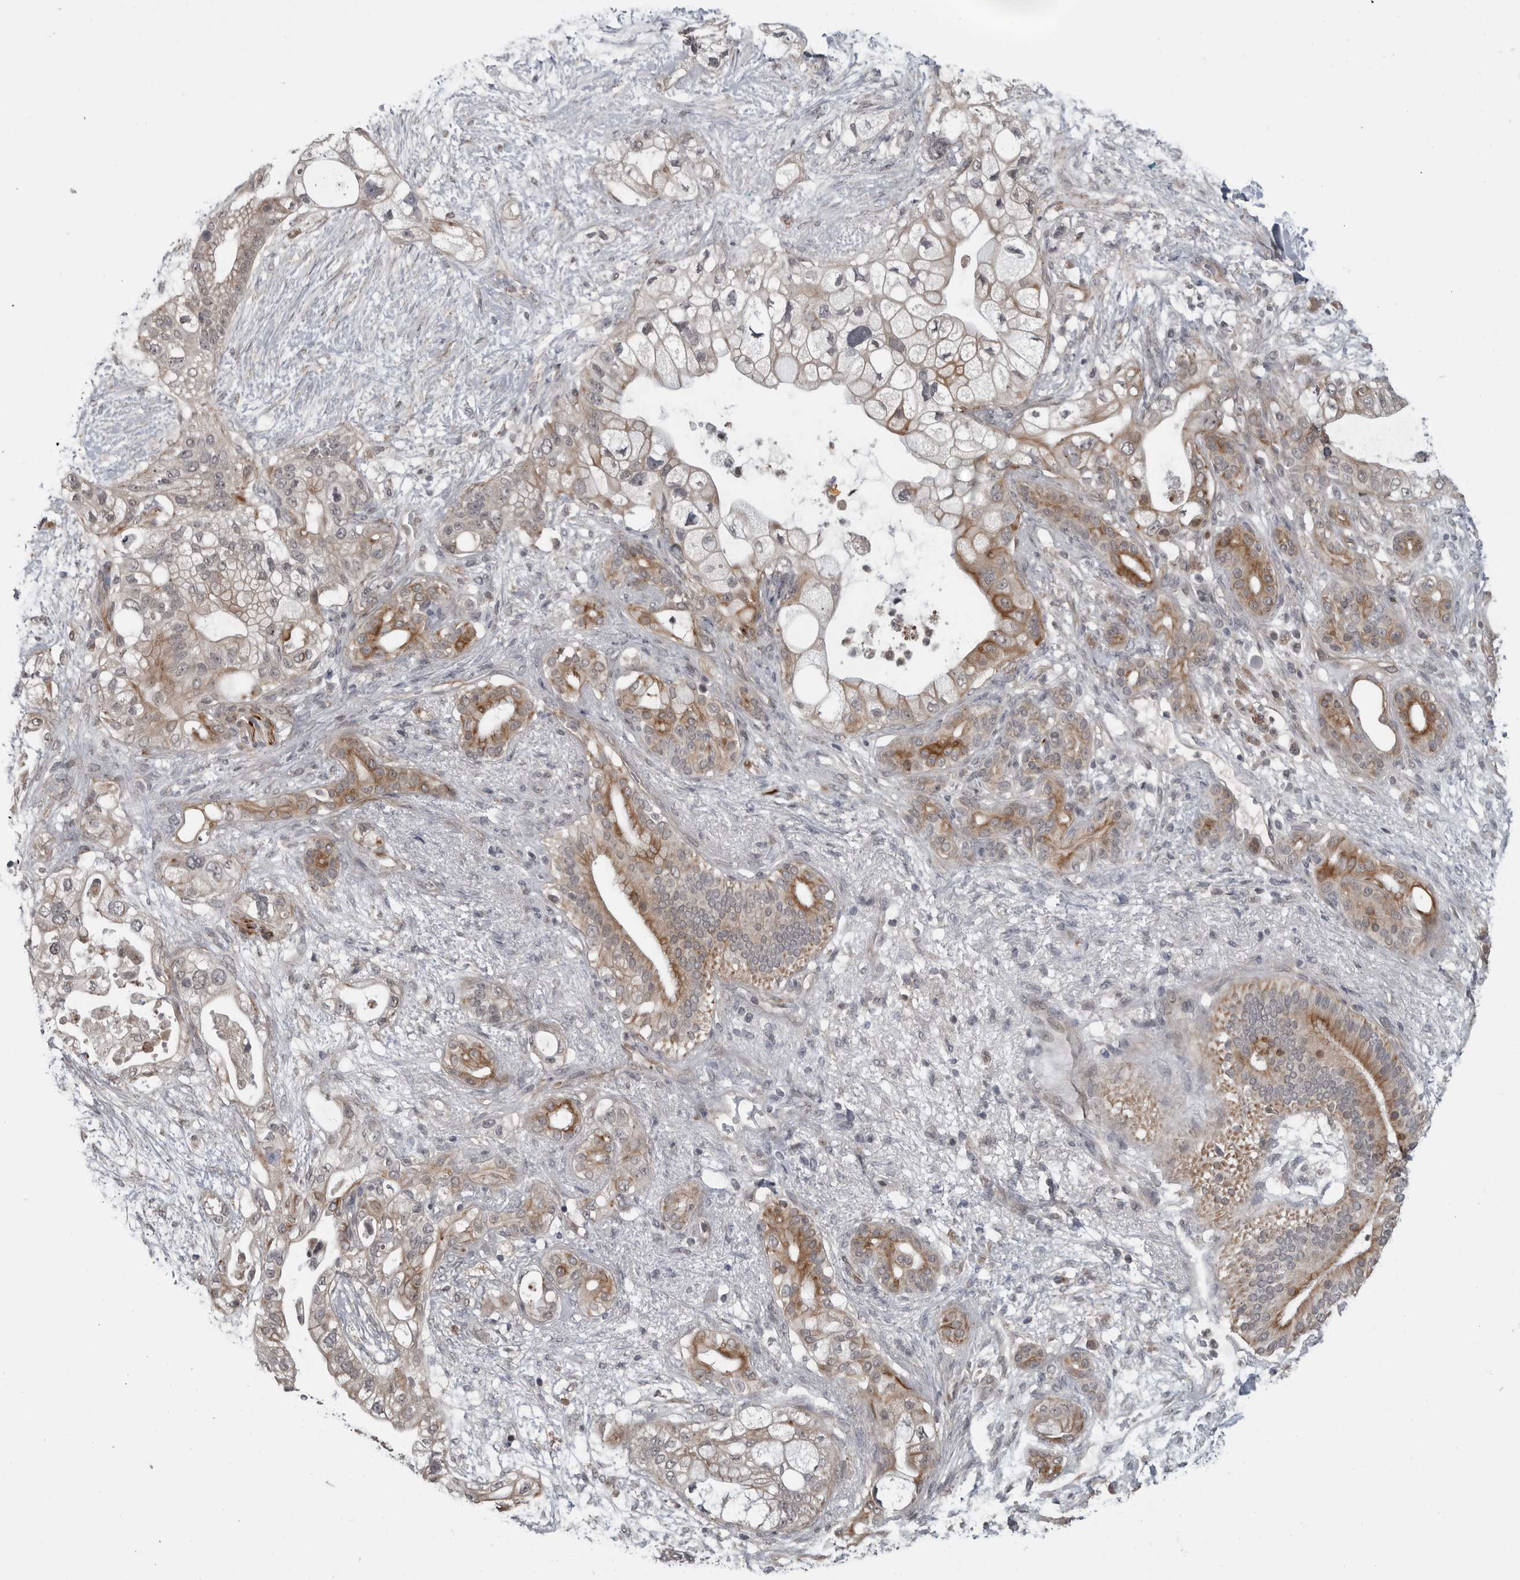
{"staining": {"intensity": "moderate", "quantity": ">75%", "location": "cytoplasmic/membranous"}, "tissue": "pancreatic cancer", "cell_type": "Tumor cells", "image_type": "cancer", "snomed": [{"axis": "morphology", "description": "Adenocarcinoma, NOS"}, {"axis": "topography", "description": "Pancreas"}], "caption": "A photomicrograph showing moderate cytoplasmic/membranous staining in about >75% of tumor cells in pancreatic cancer, as visualized by brown immunohistochemical staining.", "gene": "FAAP100", "patient": {"sex": "male", "age": 53}}